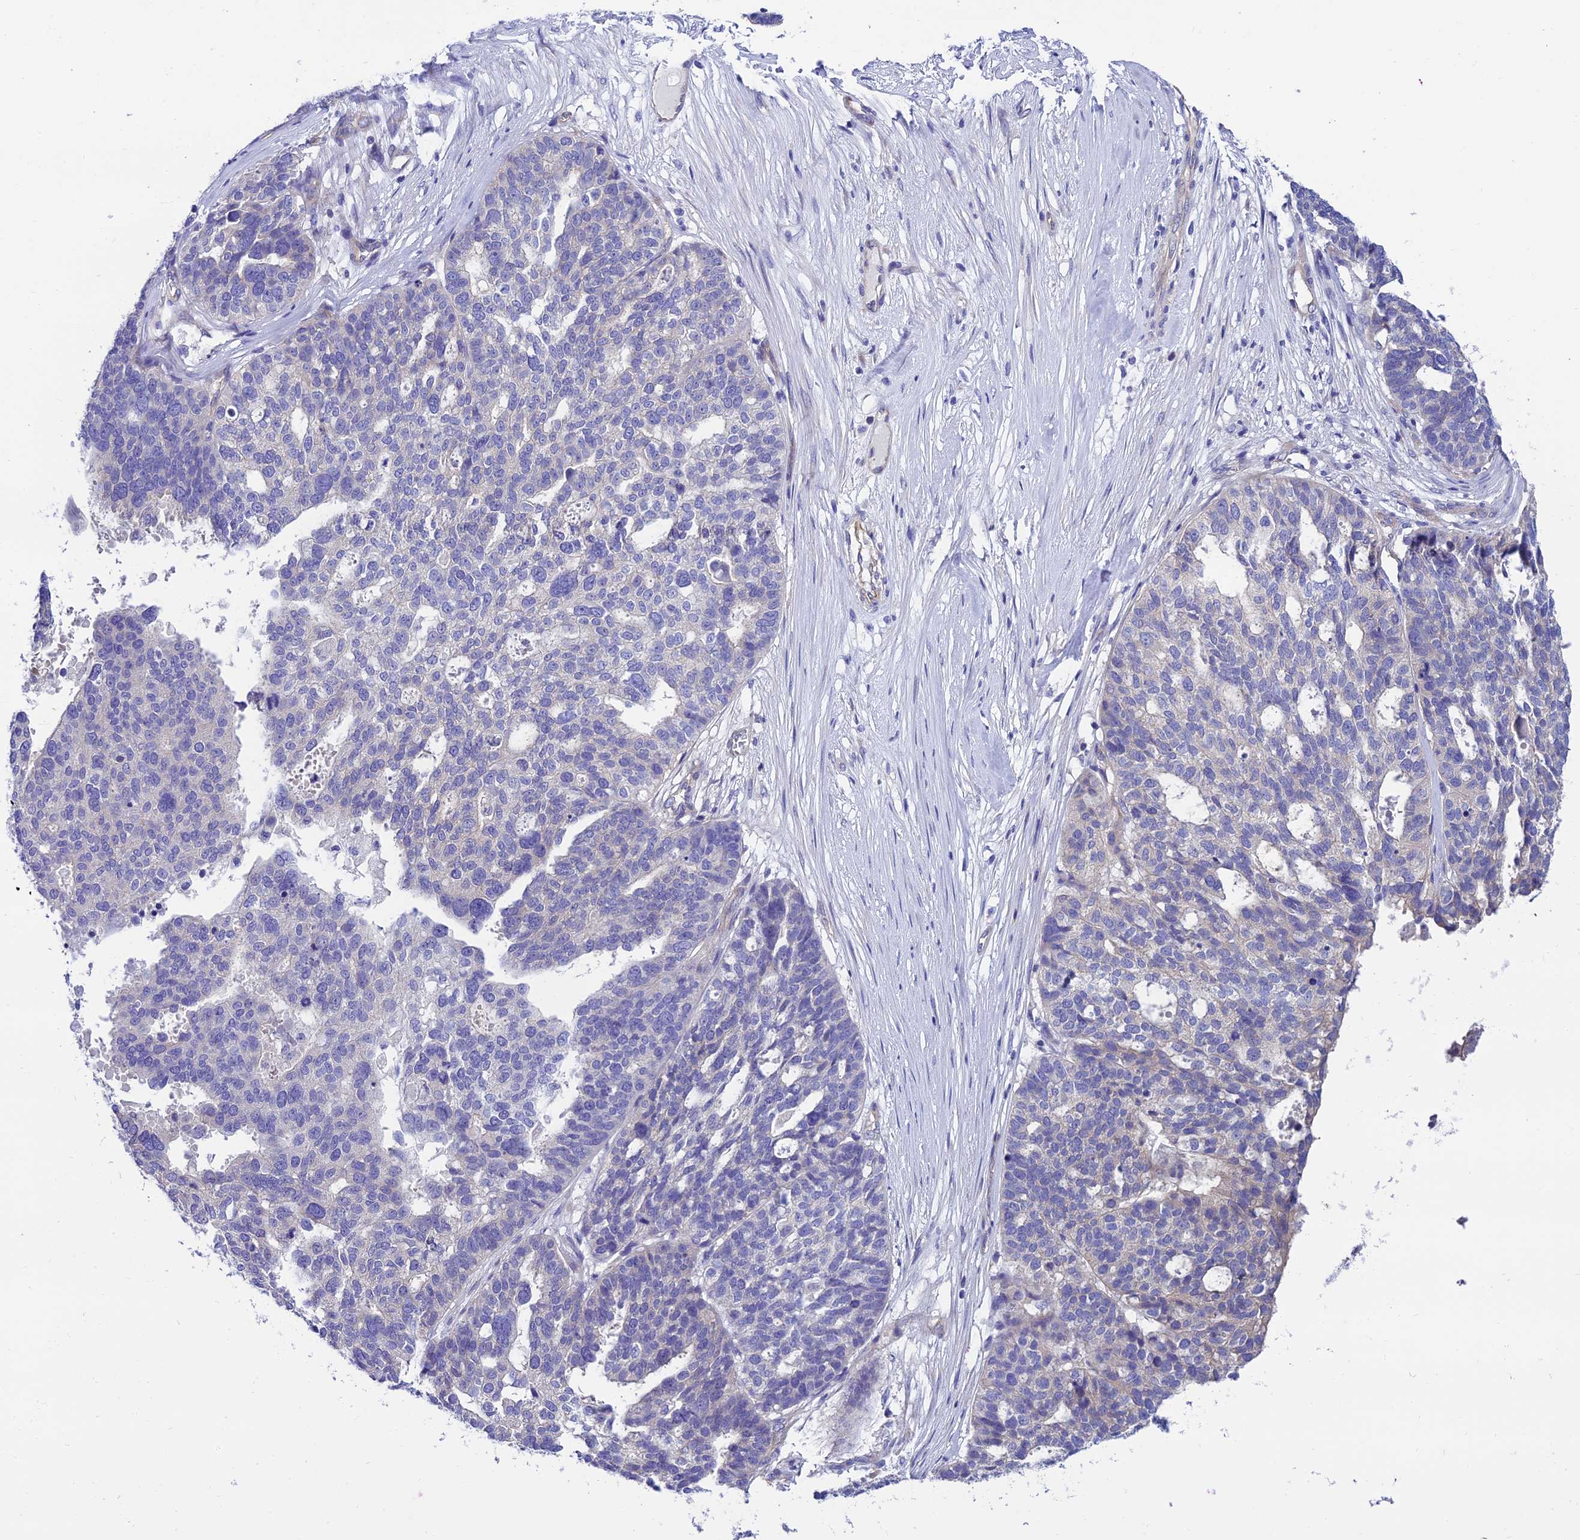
{"staining": {"intensity": "negative", "quantity": "none", "location": "none"}, "tissue": "ovarian cancer", "cell_type": "Tumor cells", "image_type": "cancer", "snomed": [{"axis": "morphology", "description": "Cystadenocarcinoma, serous, NOS"}, {"axis": "topography", "description": "Ovary"}], "caption": "The immunohistochemistry photomicrograph has no significant positivity in tumor cells of serous cystadenocarcinoma (ovarian) tissue. Nuclei are stained in blue.", "gene": "PPFIA3", "patient": {"sex": "female", "age": 59}}